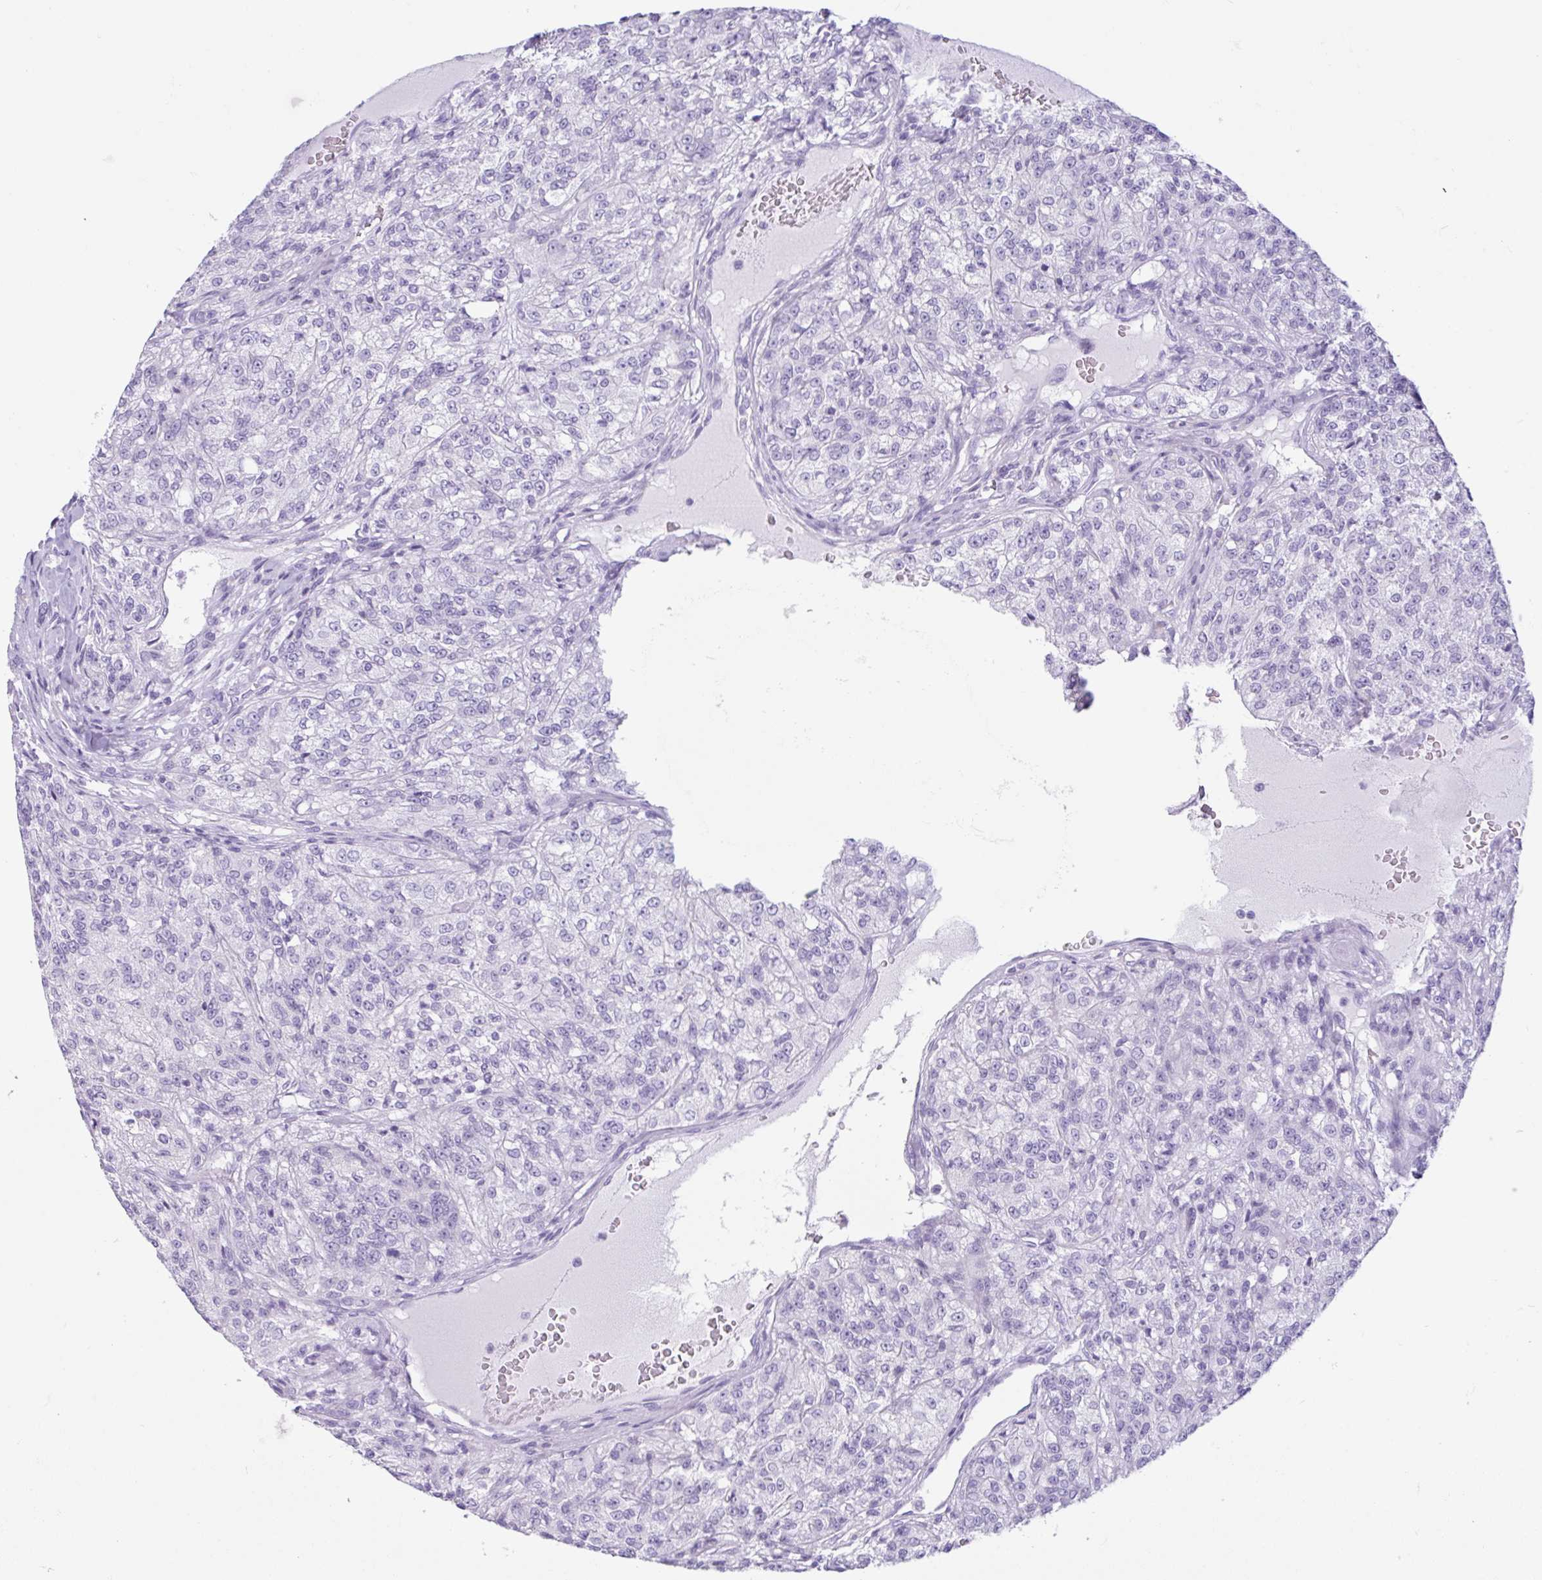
{"staining": {"intensity": "negative", "quantity": "none", "location": "none"}, "tissue": "renal cancer", "cell_type": "Tumor cells", "image_type": "cancer", "snomed": [{"axis": "morphology", "description": "Adenocarcinoma, NOS"}, {"axis": "topography", "description": "Kidney"}], "caption": "Tumor cells show no significant expression in adenocarcinoma (renal).", "gene": "CTSE", "patient": {"sex": "female", "age": 63}}